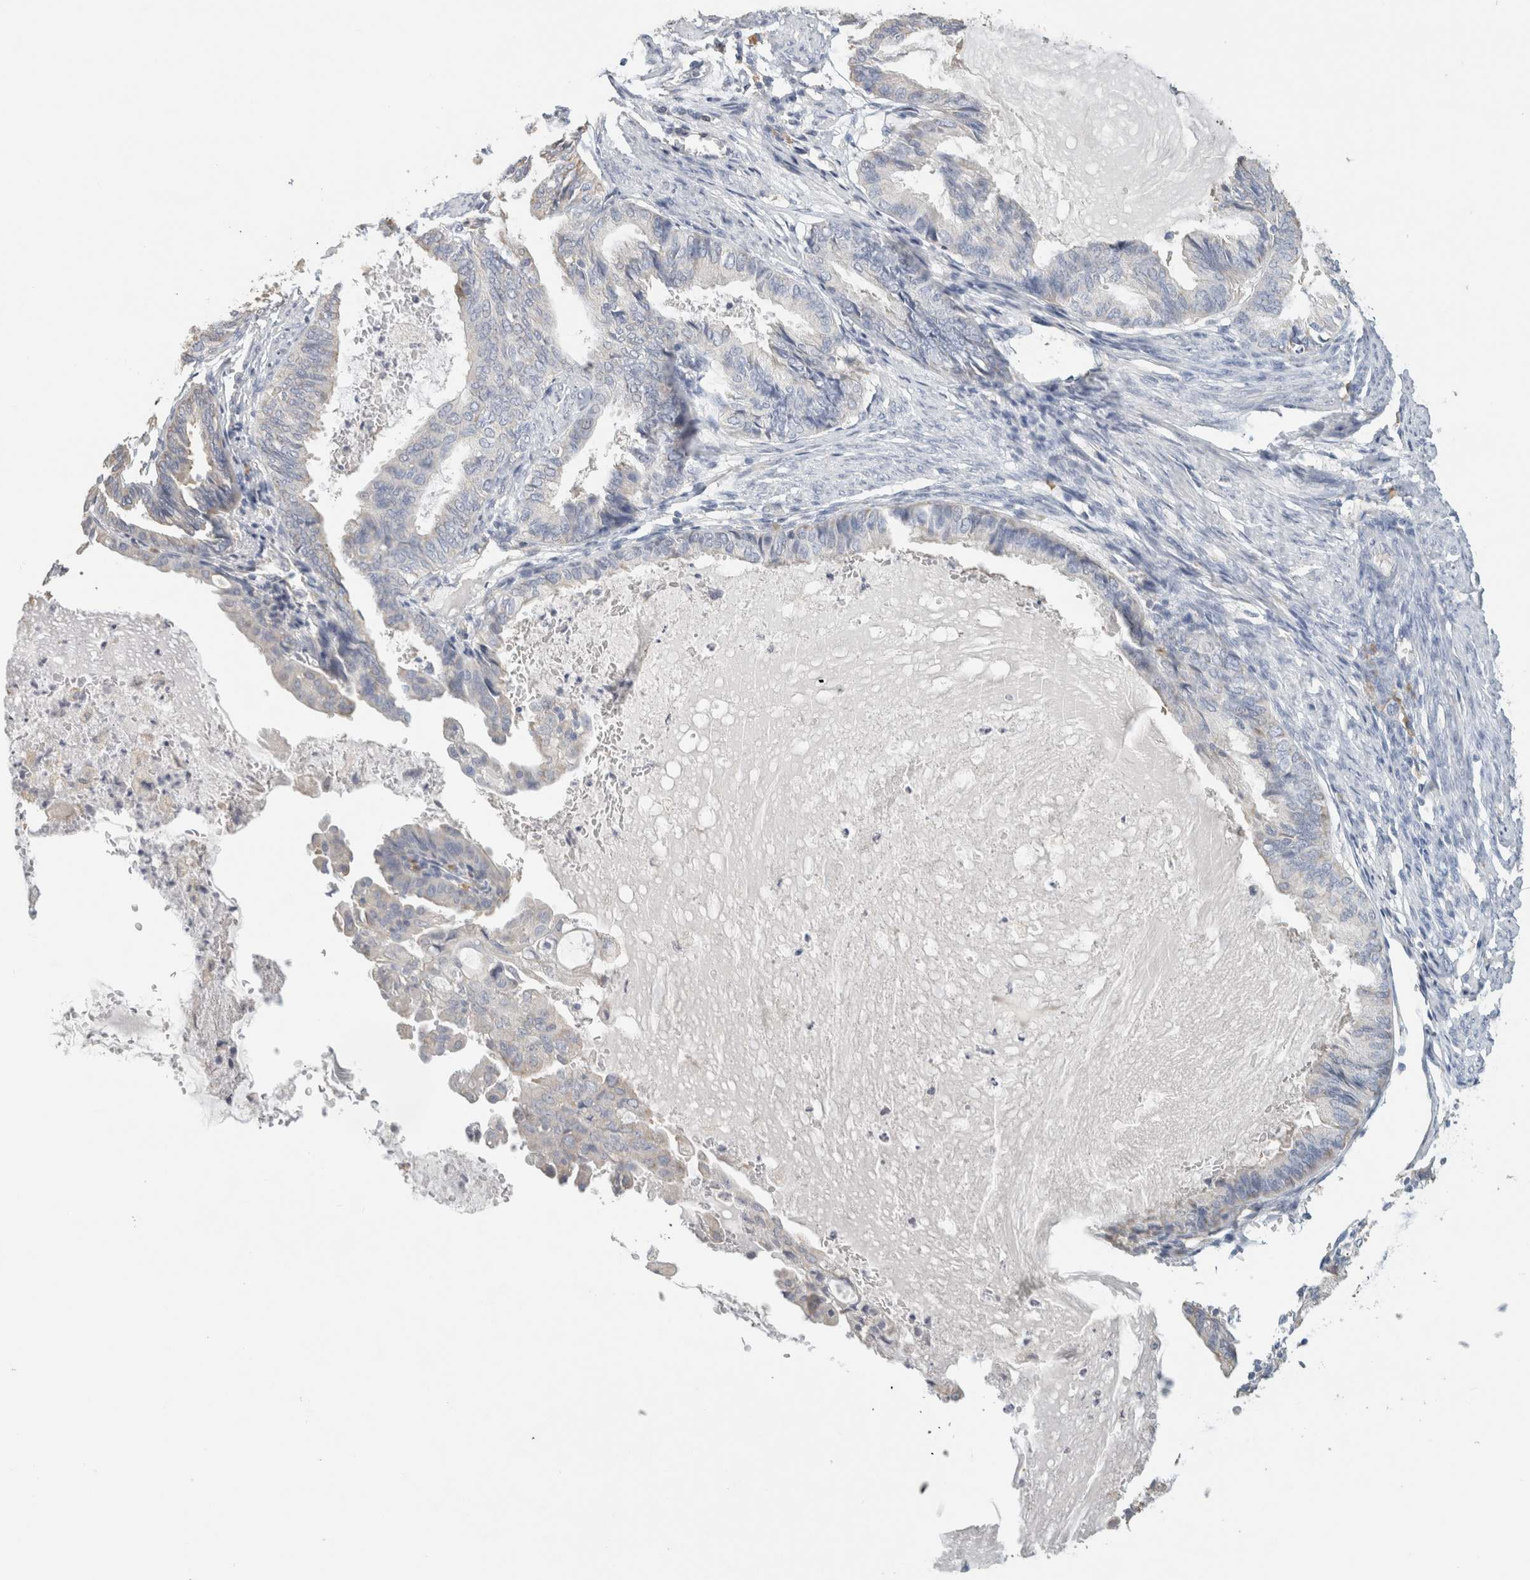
{"staining": {"intensity": "negative", "quantity": "none", "location": "none"}, "tissue": "endometrial cancer", "cell_type": "Tumor cells", "image_type": "cancer", "snomed": [{"axis": "morphology", "description": "Adenocarcinoma, NOS"}, {"axis": "topography", "description": "Endometrium"}], "caption": "Tumor cells show no significant expression in endometrial adenocarcinoma.", "gene": "NEFM", "patient": {"sex": "female", "age": 86}}